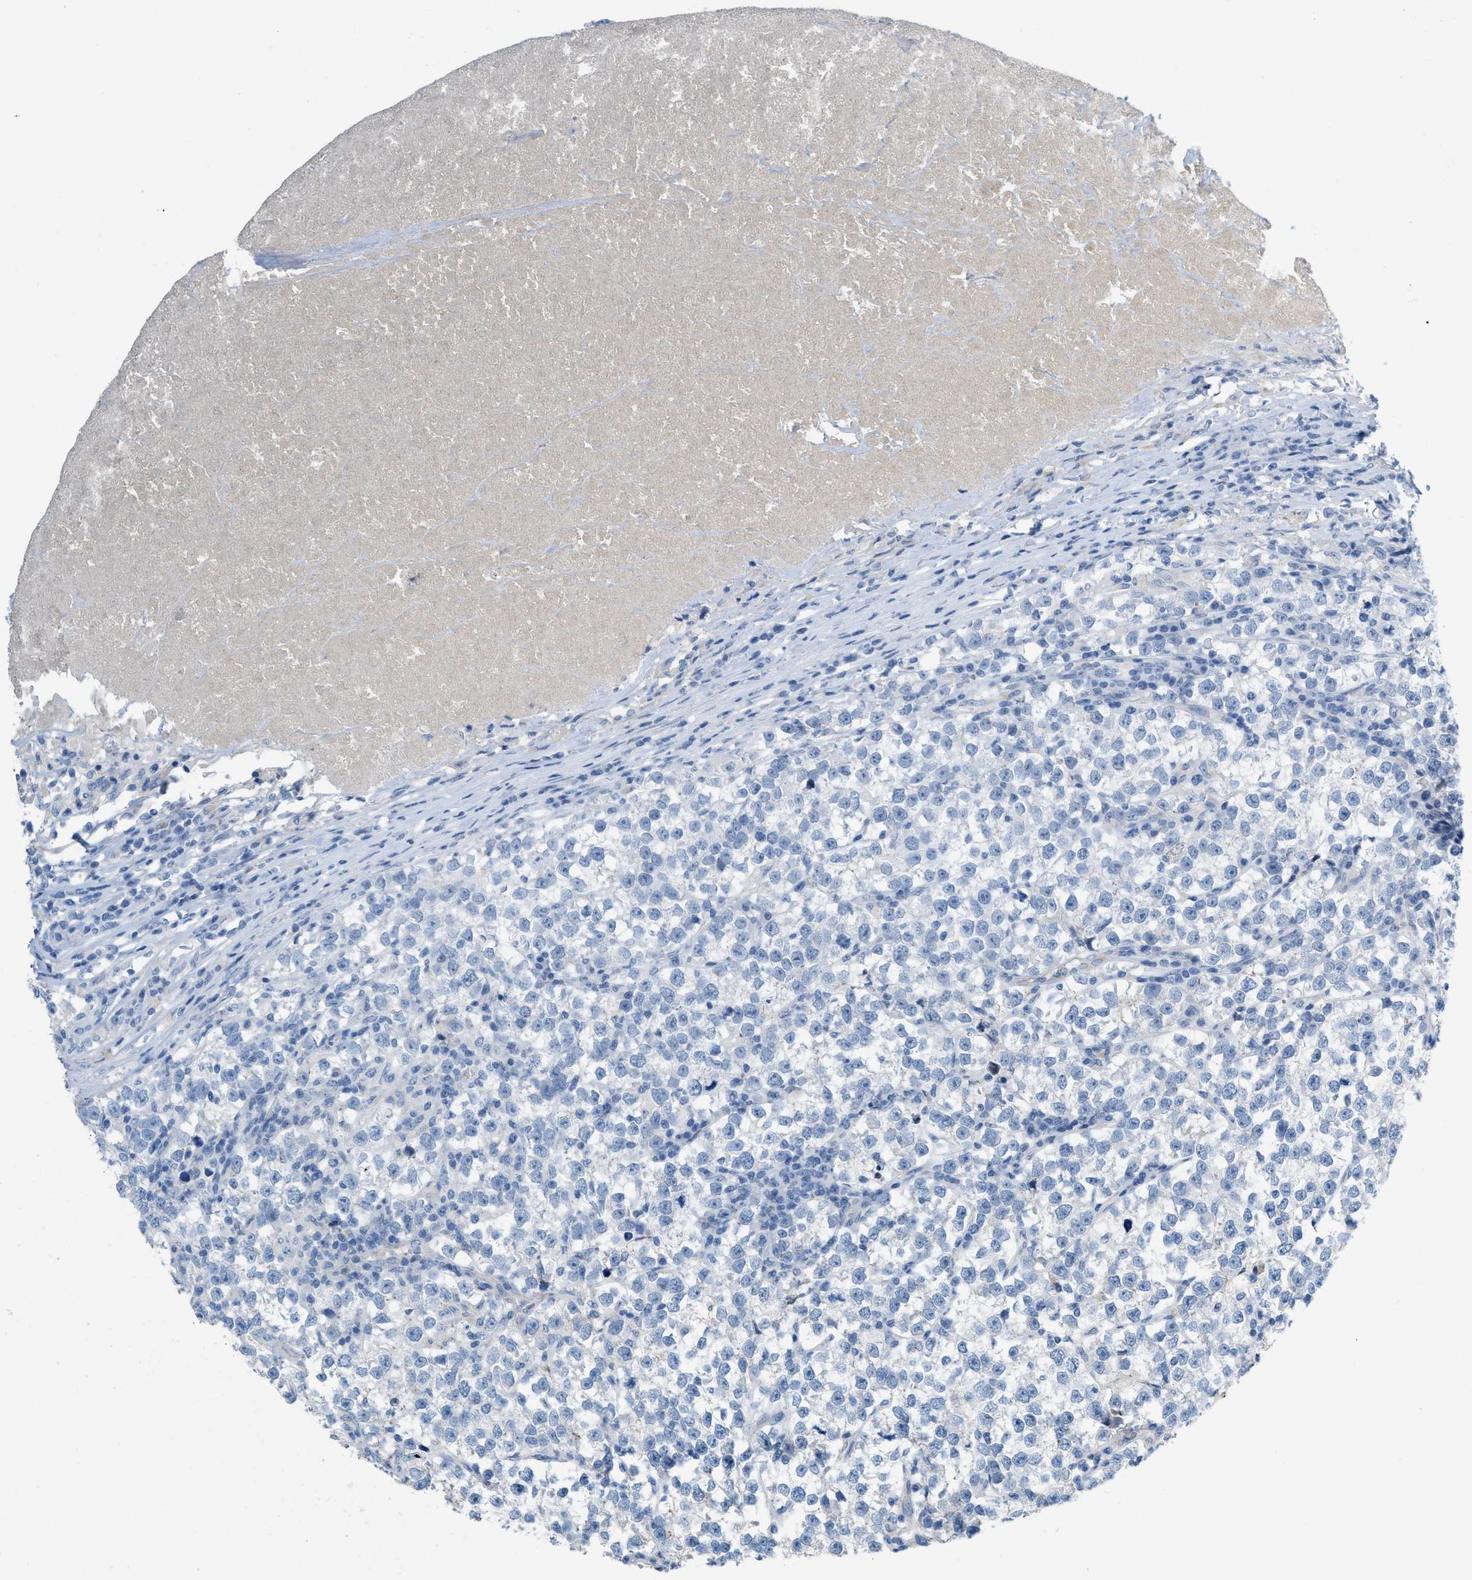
{"staining": {"intensity": "negative", "quantity": "none", "location": "none"}, "tissue": "testis cancer", "cell_type": "Tumor cells", "image_type": "cancer", "snomed": [{"axis": "morphology", "description": "Normal tissue, NOS"}, {"axis": "morphology", "description": "Seminoma, NOS"}, {"axis": "topography", "description": "Testis"}], "caption": "Tumor cells show no significant protein positivity in testis seminoma.", "gene": "CRB3", "patient": {"sex": "male", "age": 43}}